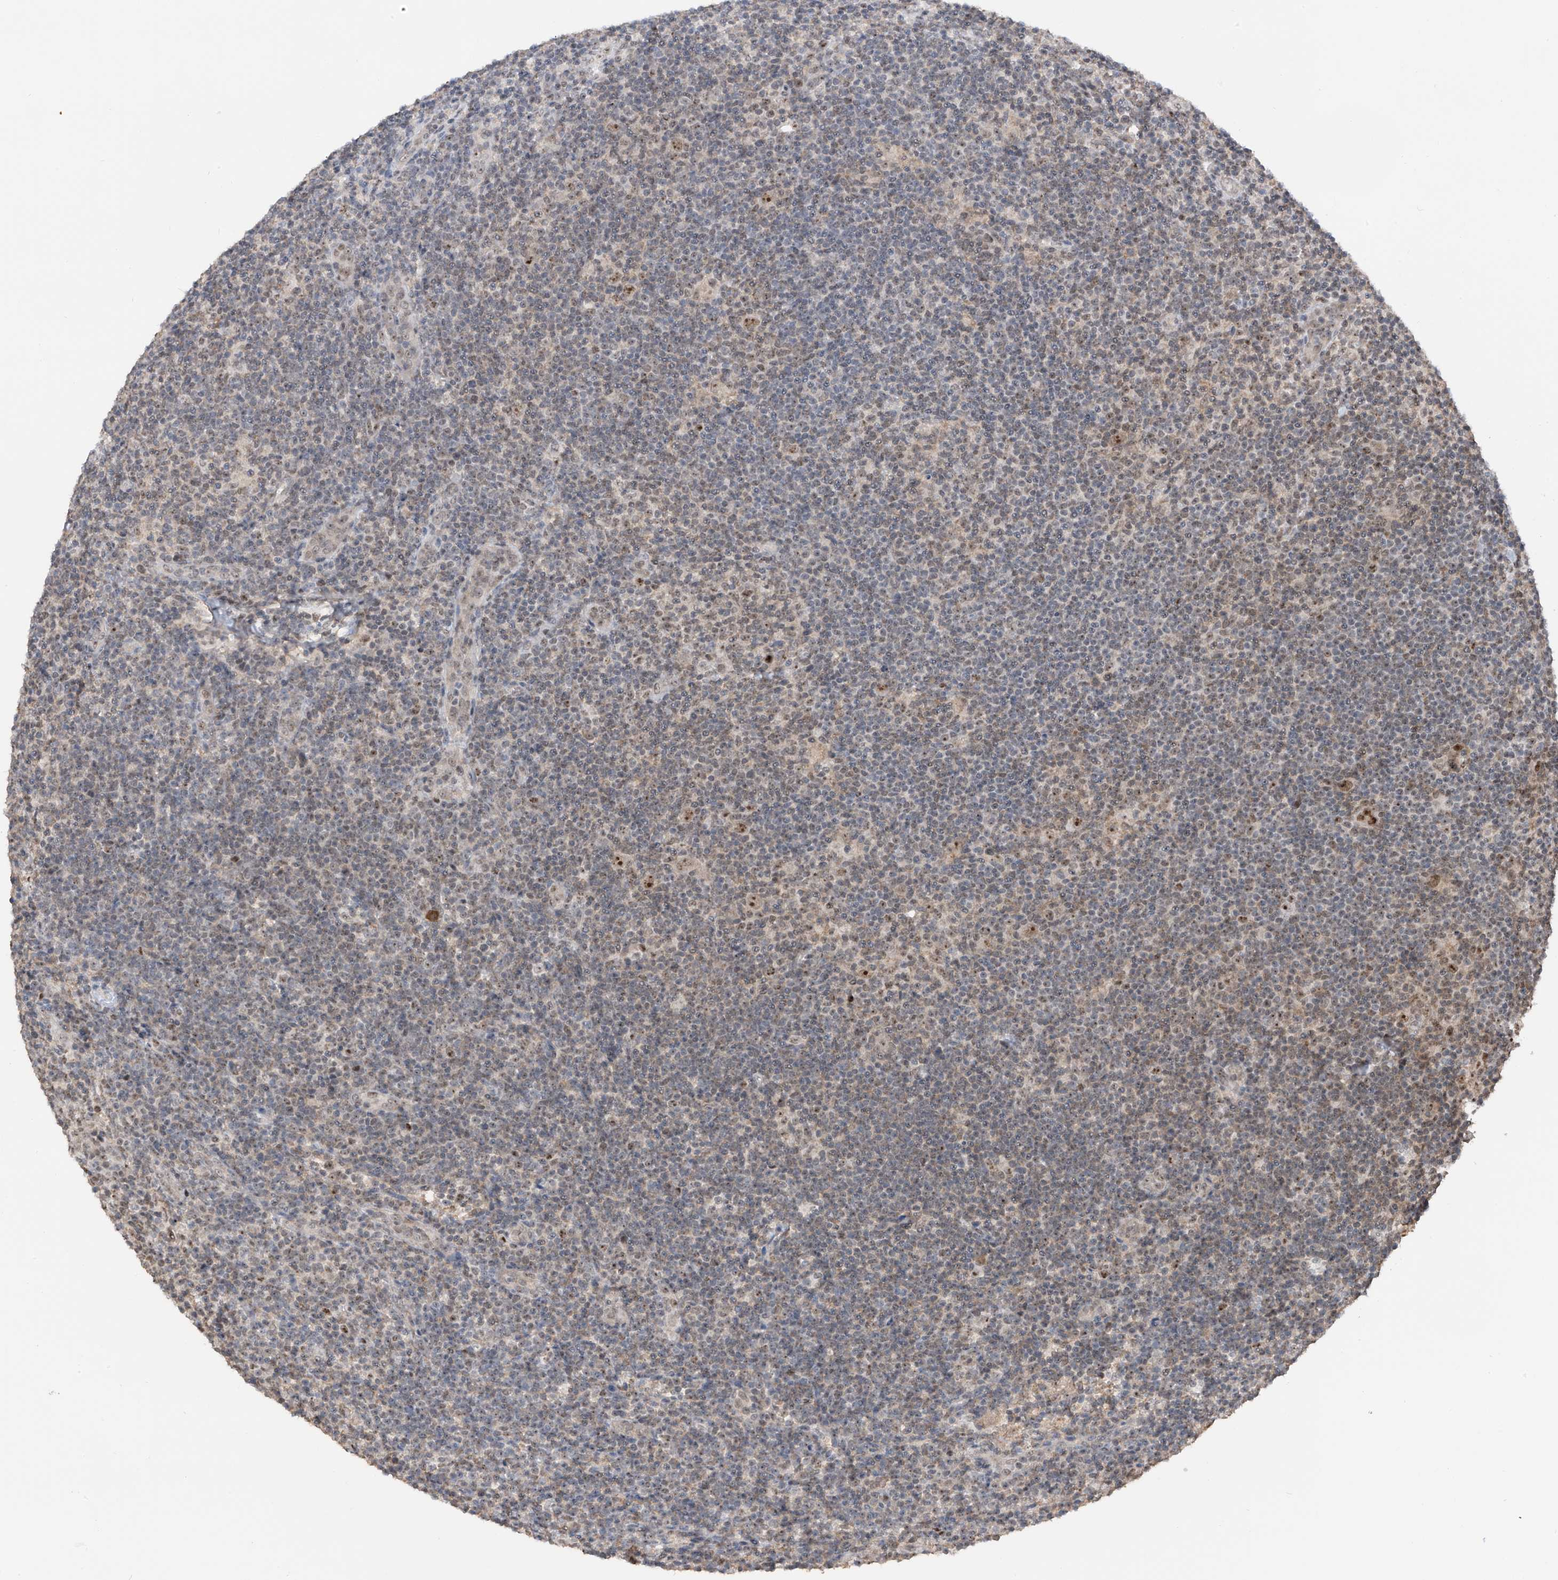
{"staining": {"intensity": "moderate", "quantity": ">75%", "location": "nuclear"}, "tissue": "lymphoma", "cell_type": "Tumor cells", "image_type": "cancer", "snomed": [{"axis": "morphology", "description": "Hodgkin's disease, NOS"}, {"axis": "topography", "description": "Lymph node"}], "caption": "There is medium levels of moderate nuclear positivity in tumor cells of Hodgkin's disease, as demonstrated by immunohistochemical staining (brown color).", "gene": "C1orf131", "patient": {"sex": "female", "age": 57}}